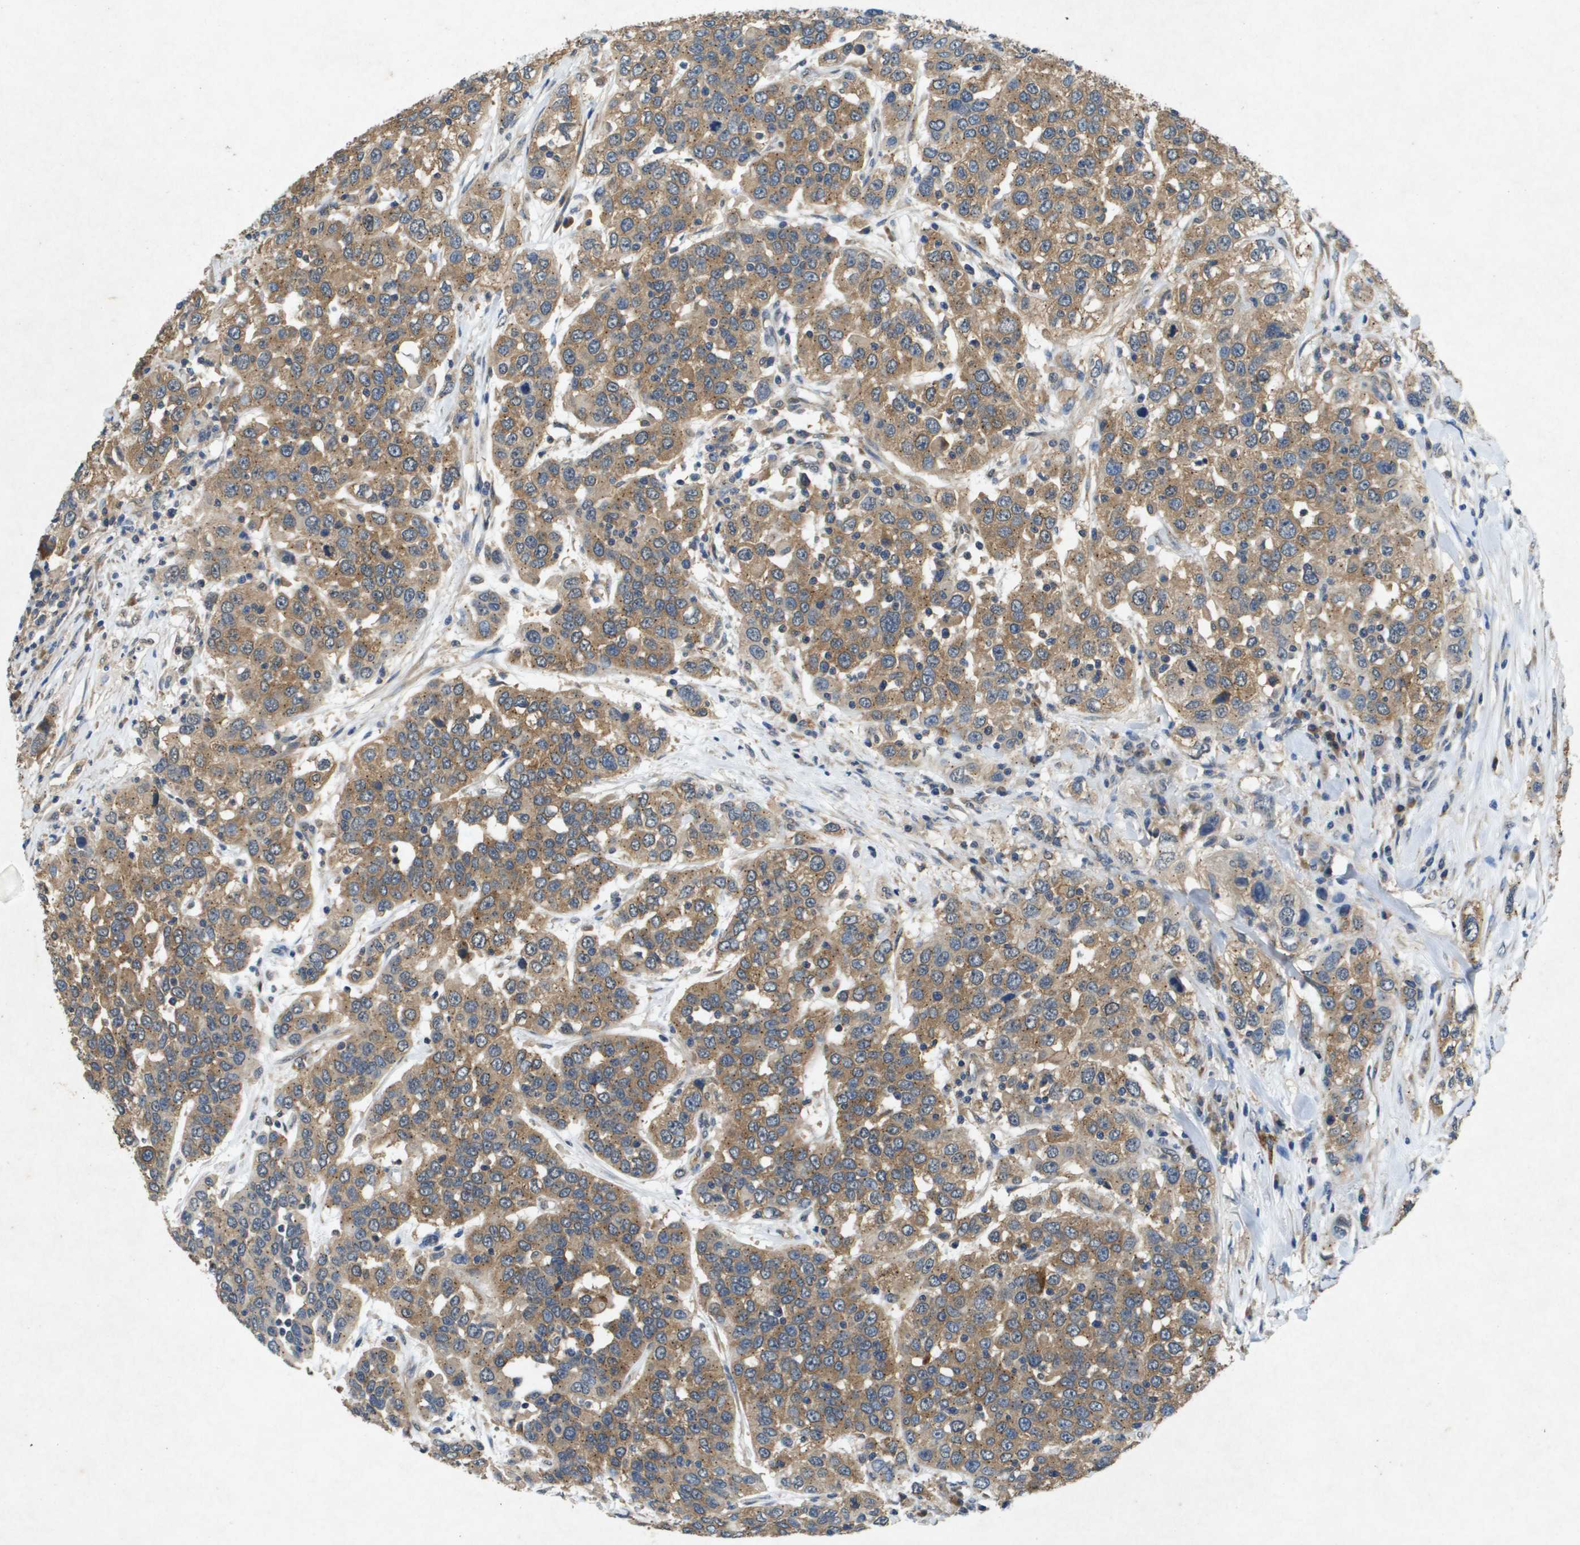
{"staining": {"intensity": "moderate", "quantity": ">75%", "location": "cytoplasmic/membranous"}, "tissue": "urothelial cancer", "cell_type": "Tumor cells", "image_type": "cancer", "snomed": [{"axis": "morphology", "description": "Urothelial carcinoma, High grade"}, {"axis": "topography", "description": "Urinary bladder"}], "caption": "DAB (3,3'-diaminobenzidine) immunohistochemical staining of human urothelial cancer displays moderate cytoplasmic/membranous protein expression in approximately >75% of tumor cells.", "gene": "PTPRT", "patient": {"sex": "female", "age": 80}}